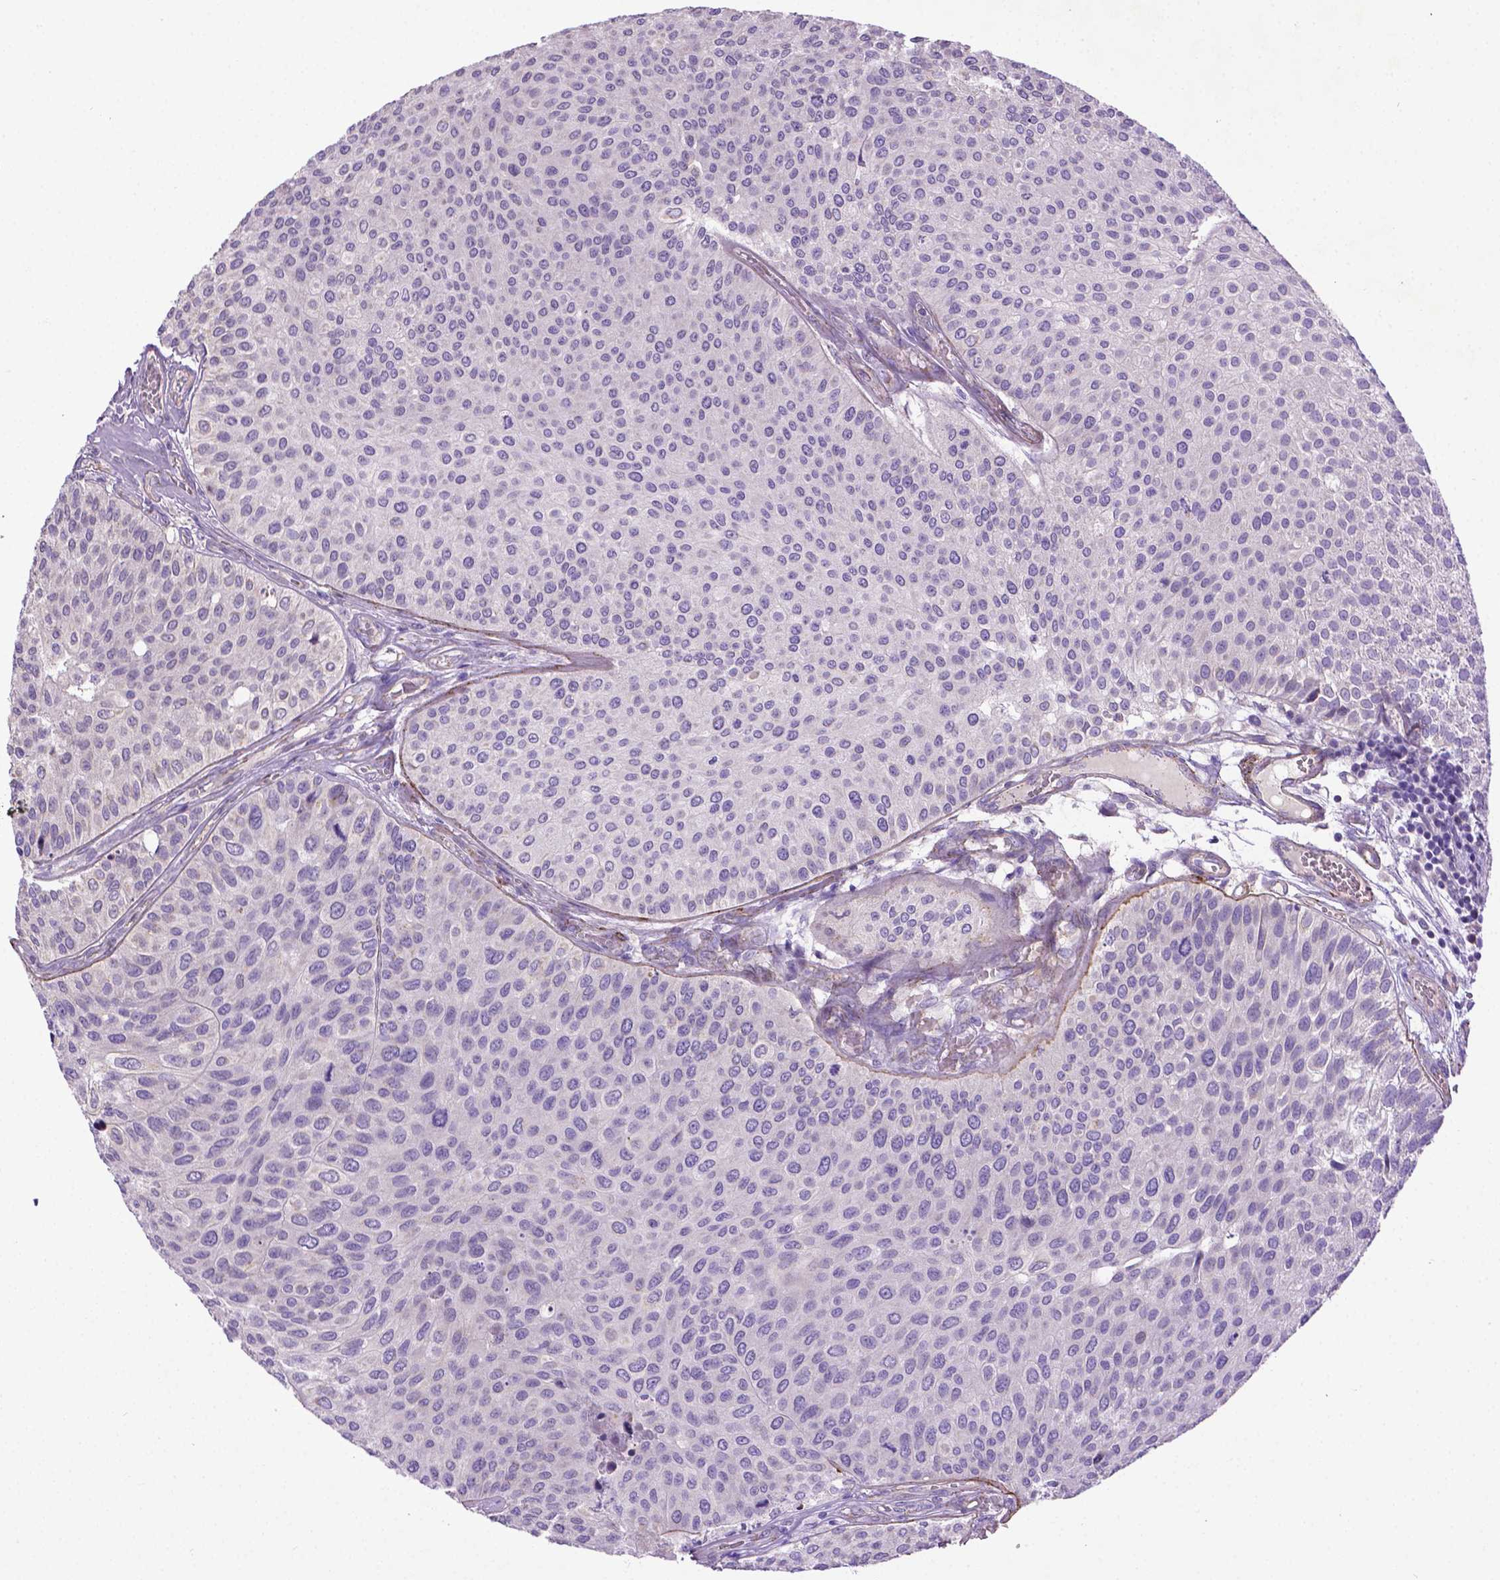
{"staining": {"intensity": "negative", "quantity": "none", "location": "none"}, "tissue": "urothelial cancer", "cell_type": "Tumor cells", "image_type": "cancer", "snomed": [{"axis": "morphology", "description": "Urothelial carcinoma, Low grade"}, {"axis": "topography", "description": "Urinary bladder"}], "caption": "A histopathology image of urothelial cancer stained for a protein exhibits no brown staining in tumor cells.", "gene": "CCER2", "patient": {"sex": "female", "age": 87}}